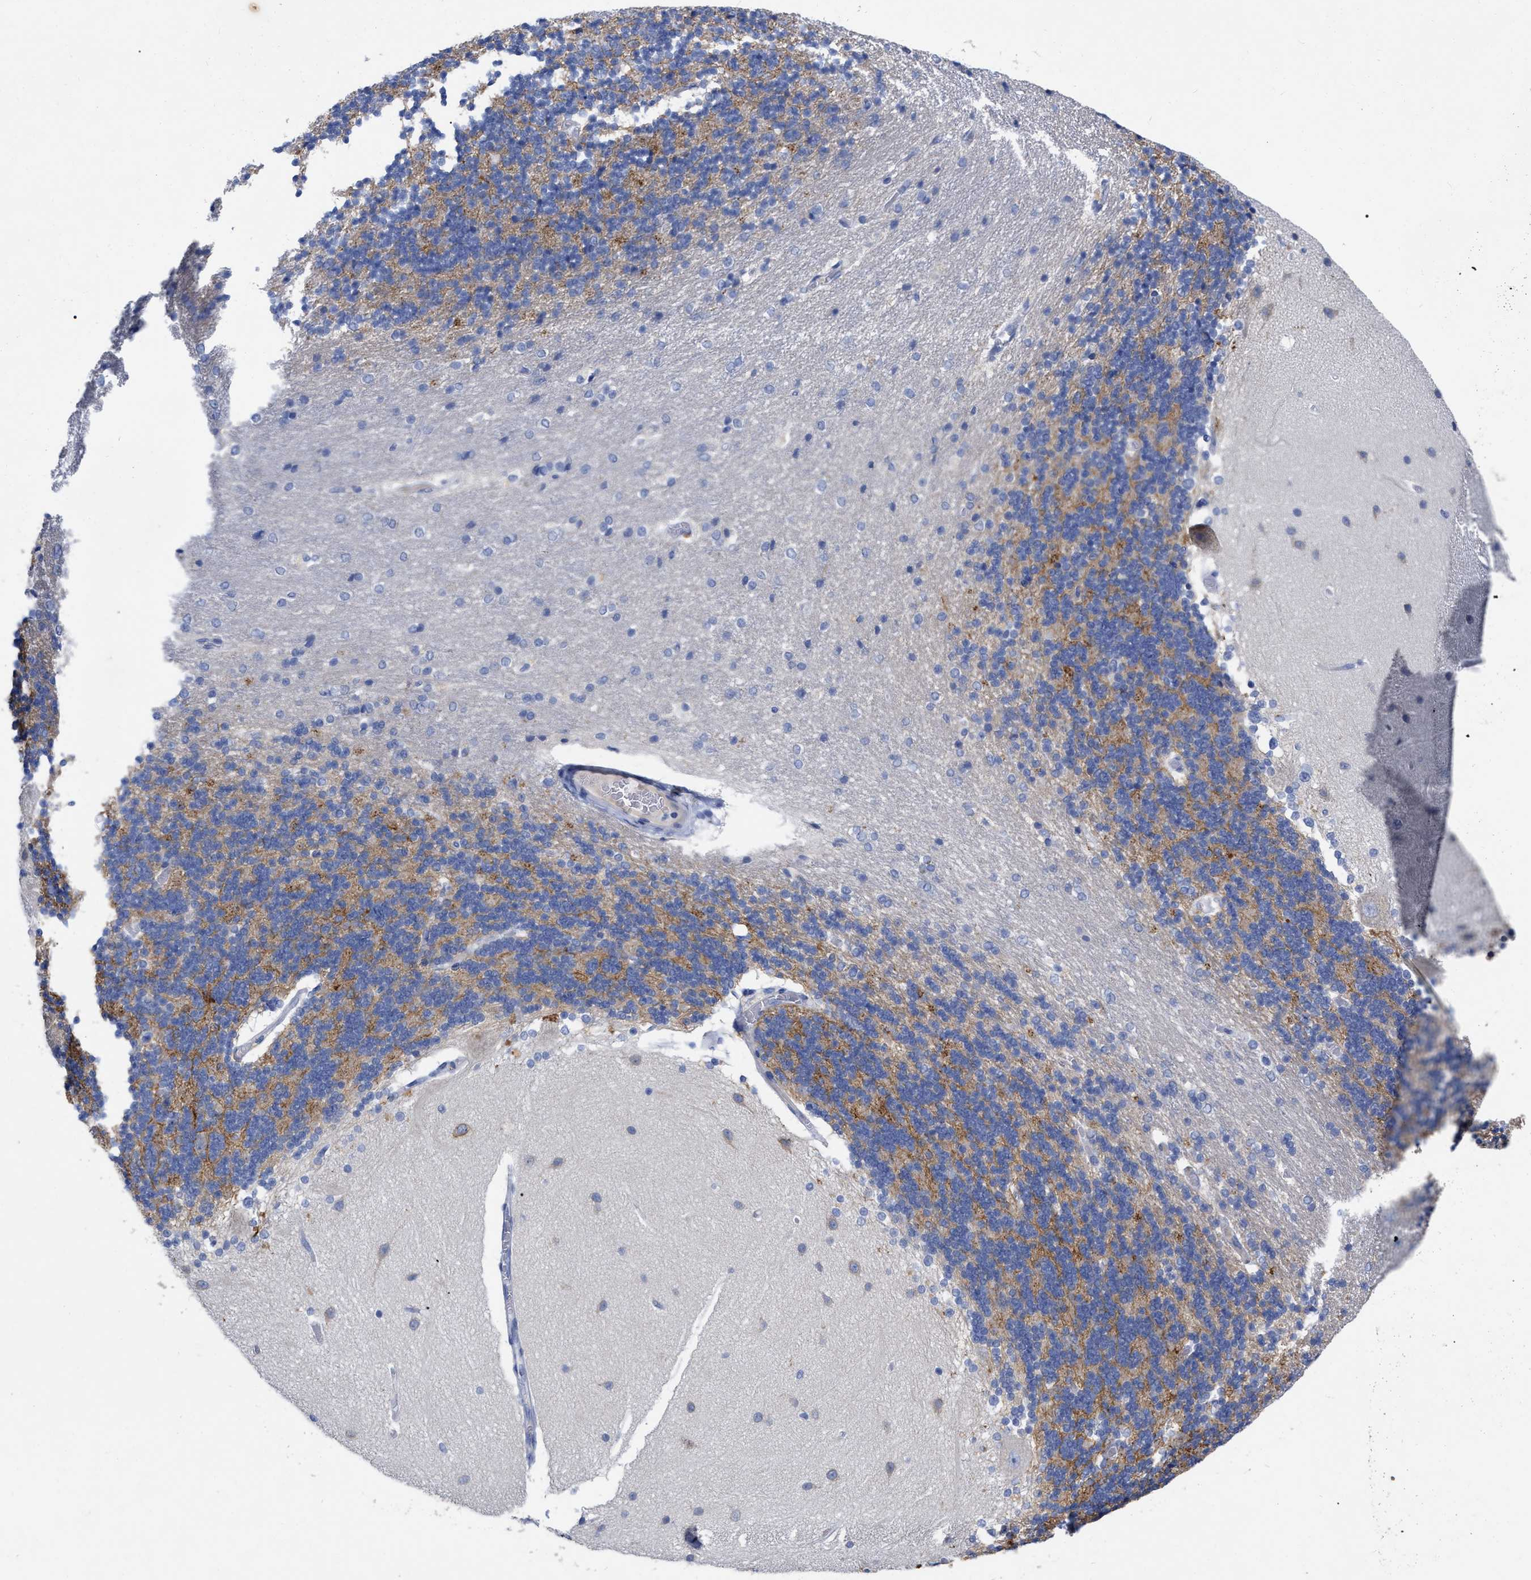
{"staining": {"intensity": "weak", "quantity": "<25%", "location": "cytoplasmic/membranous"}, "tissue": "cerebellum", "cell_type": "Cells in granular layer", "image_type": "normal", "snomed": [{"axis": "morphology", "description": "Normal tissue, NOS"}, {"axis": "topography", "description": "Cerebellum"}], "caption": "Cerebellum was stained to show a protein in brown. There is no significant expression in cells in granular layer.", "gene": "HAPLN1", "patient": {"sex": "female", "age": 54}}